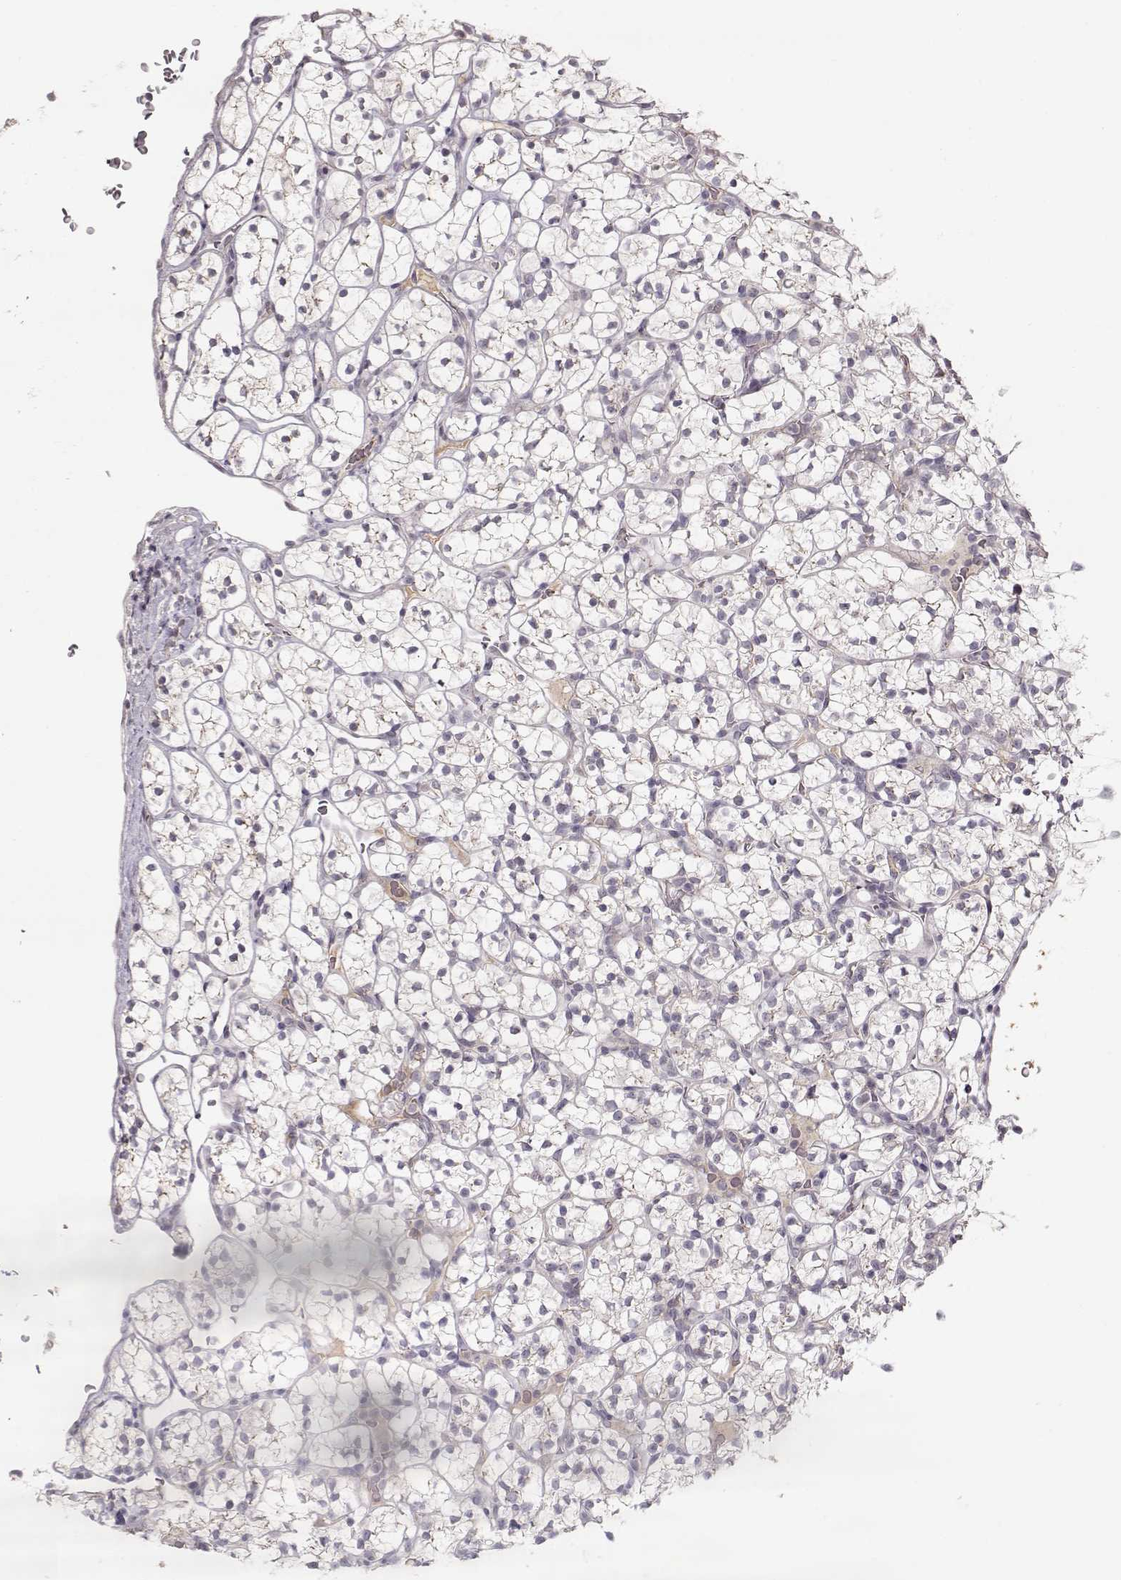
{"staining": {"intensity": "negative", "quantity": "none", "location": "none"}, "tissue": "renal cancer", "cell_type": "Tumor cells", "image_type": "cancer", "snomed": [{"axis": "morphology", "description": "Adenocarcinoma, NOS"}, {"axis": "topography", "description": "Kidney"}], "caption": "IHC histopathology image of renal adenocarcinoma stained for a protein (brown), which demonstrates no expression in tumor cells.", "gene": "PNMT", "patient": {"sex": "female", "age": 89}}